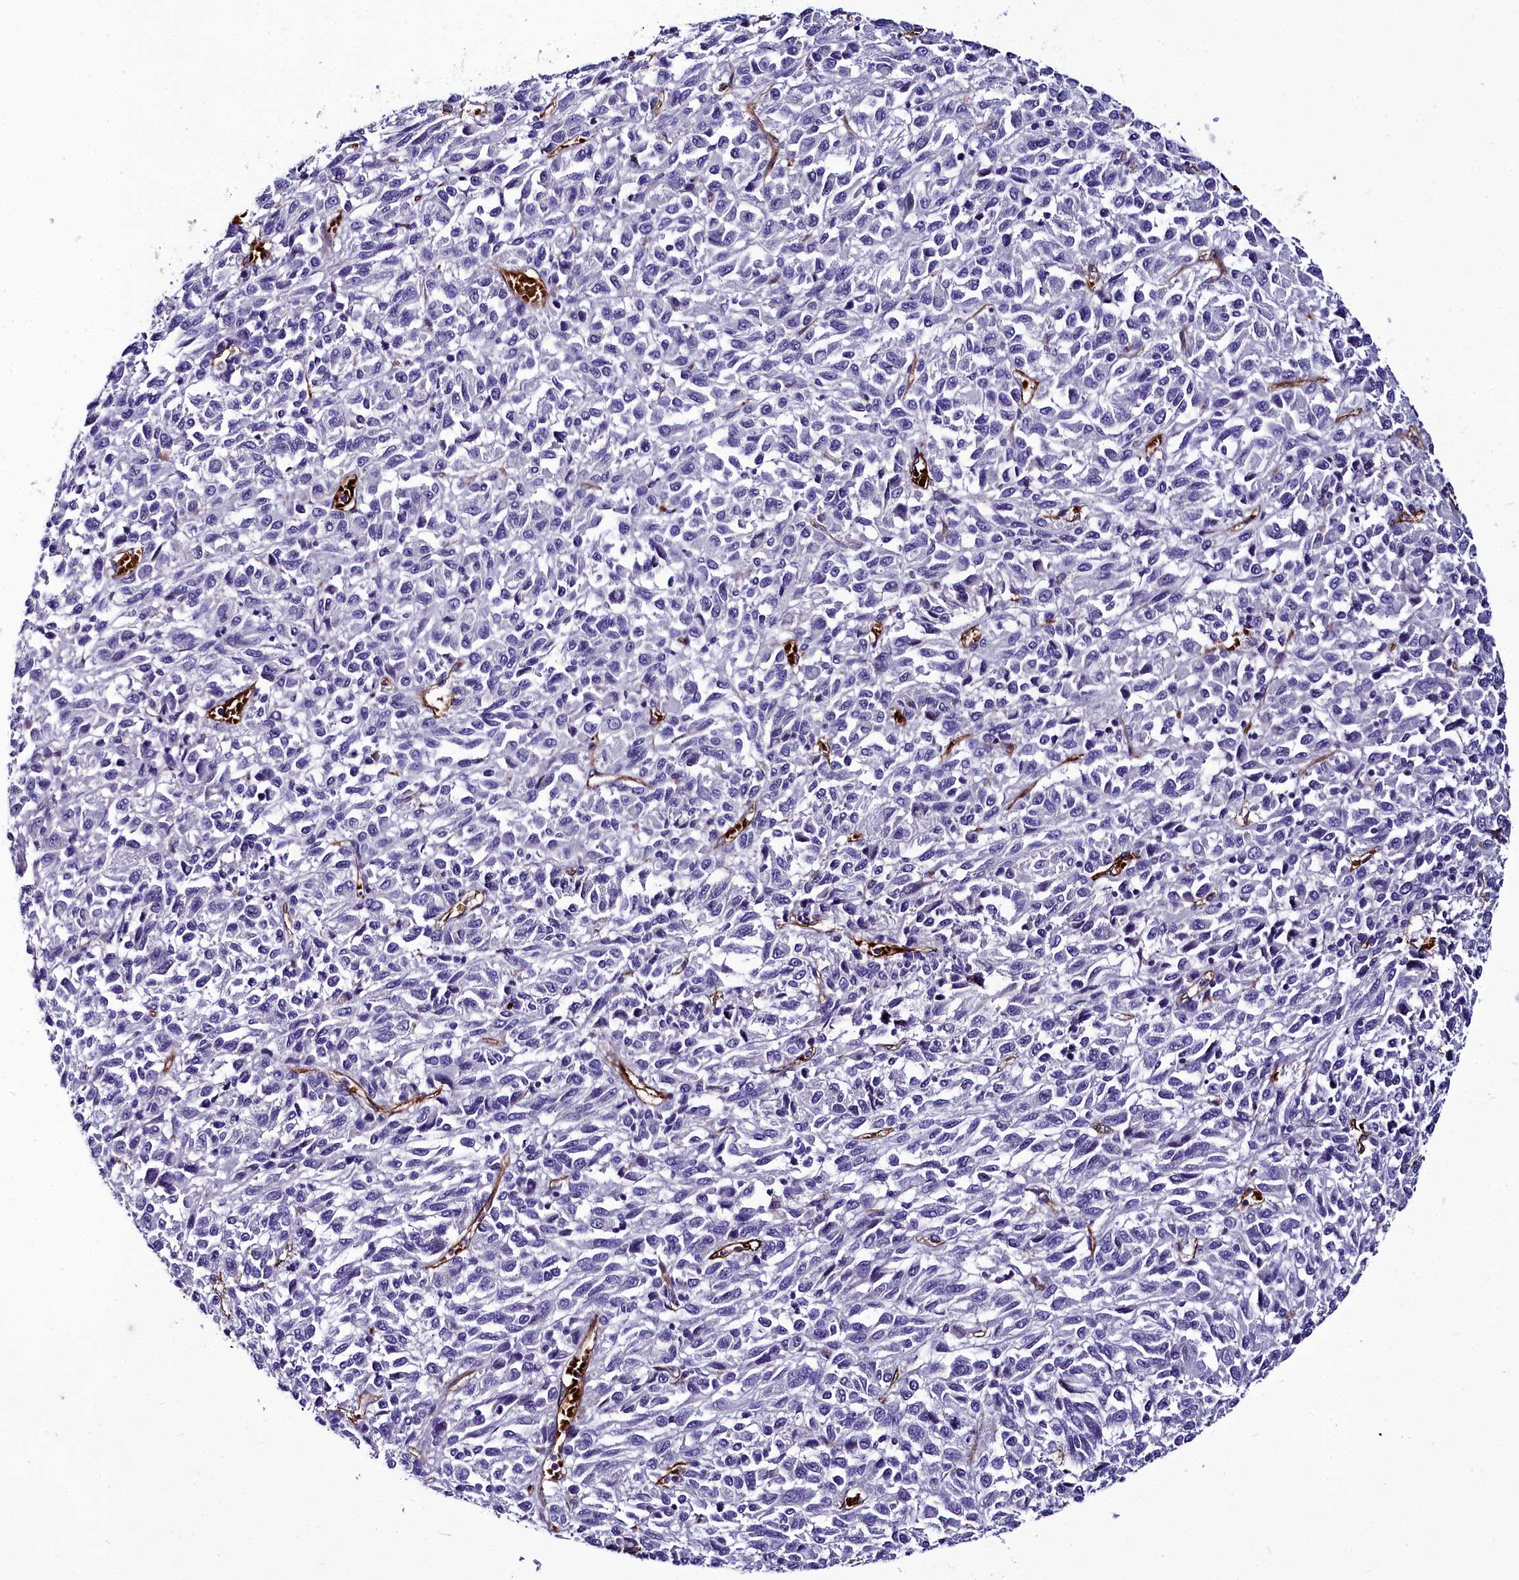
{"staining": {"intensity": "negative", "quantity": "none", "location": "none"}, "tissue": "melanoma", "cell_type": "Tumor cells", "image_type": "cancer", "snomed": [{"axis": "morphology", "description": "Malignant melanoma, Metastatic site"}, {"axis": "topography", "description": "Lung"}], "caption": "High power microscopy photomicrograph of an immunohistochemistry image of melanoma, revealing no significant staining in tumor cells.", "gene": "CYP4F11", "patient": {"sex": "male", "age": 64}}